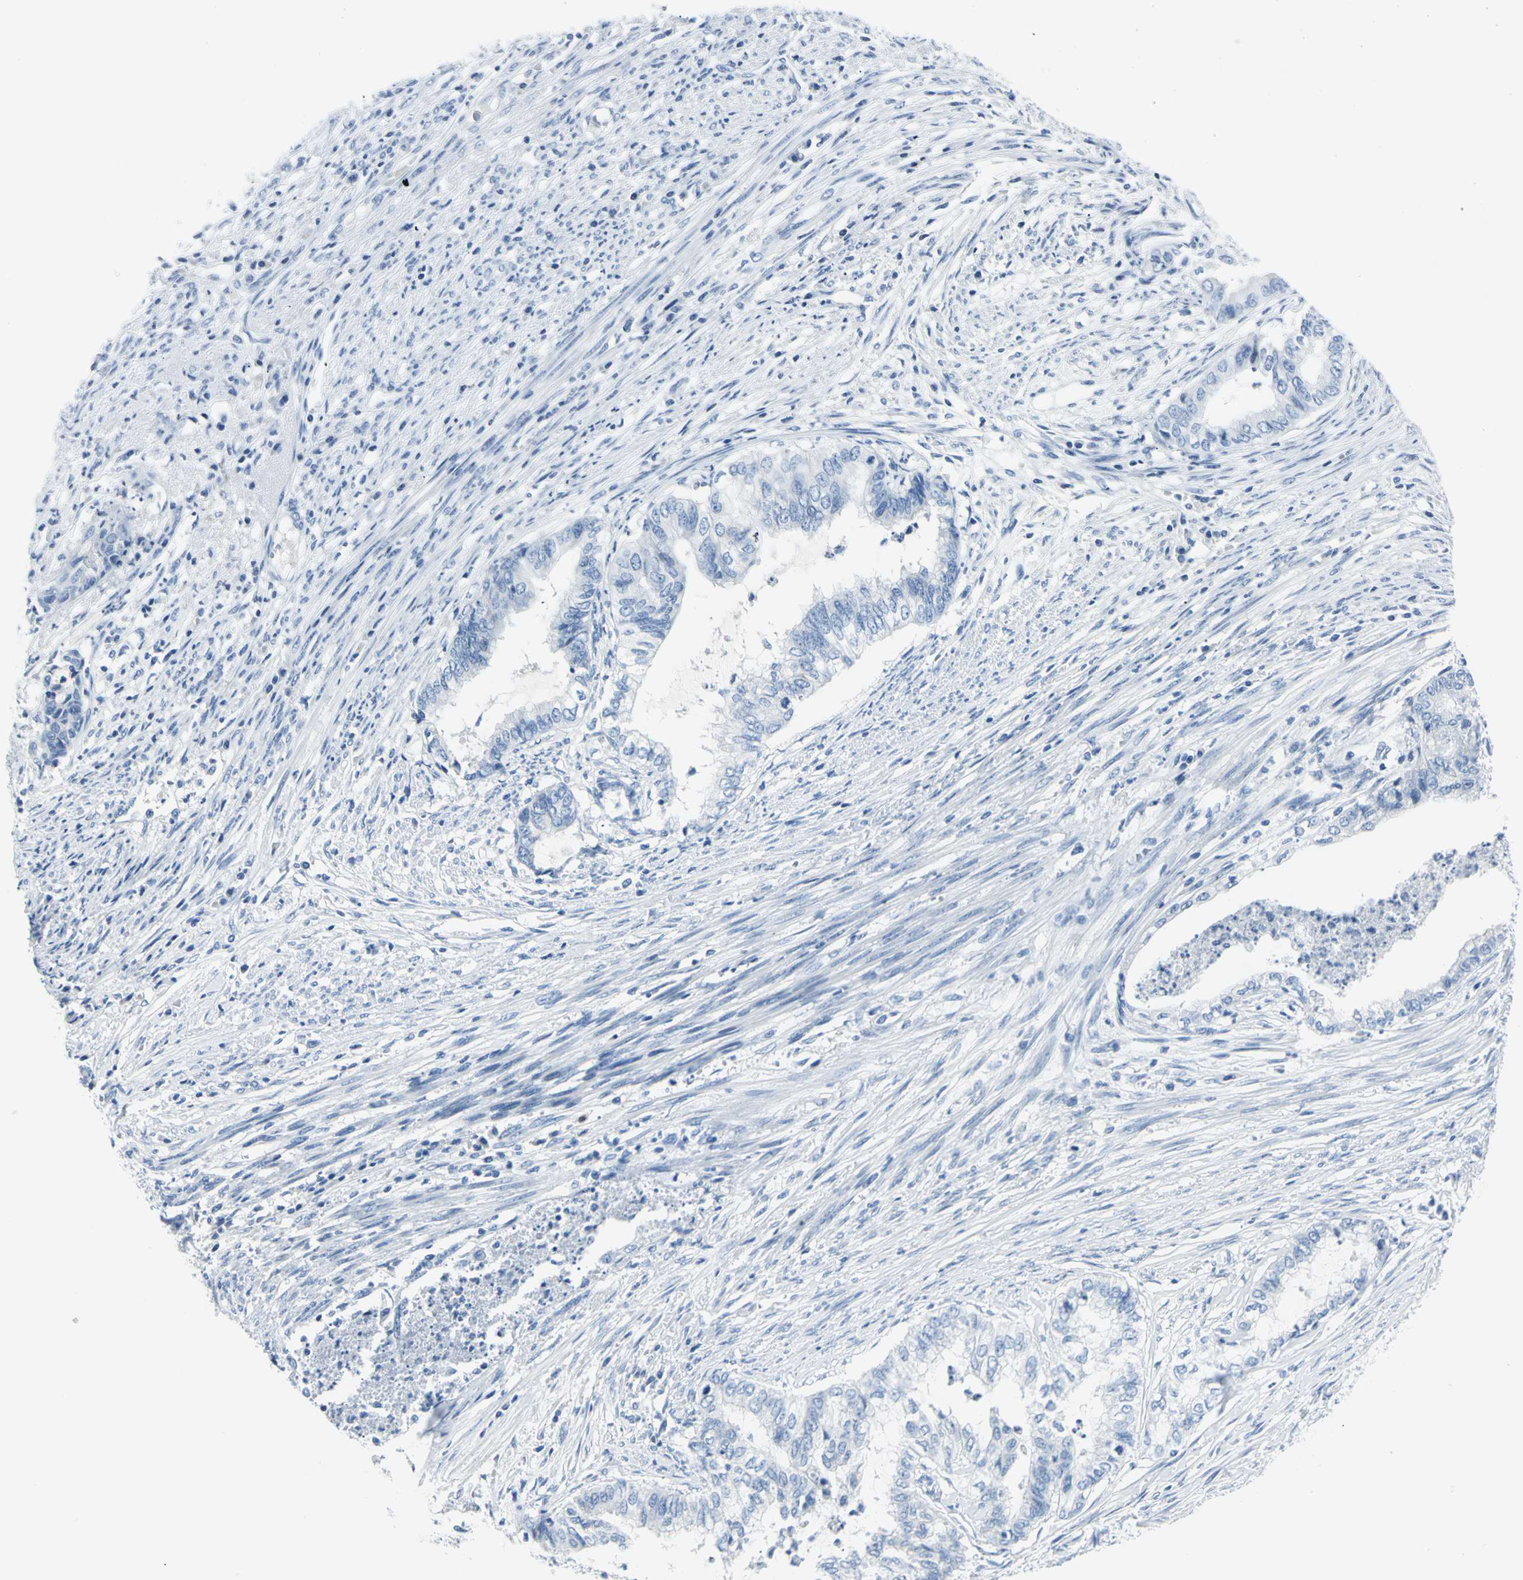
{"staining": {"intensity": "negative", "quantity": "none", "location": "none"}, "tissue": "endometrial cancer", "cell_type": "Tumor cells", "image_type": "cancer", "snomed": [{"axis": "morphology", "description": "Adenocarcinoma, NOS"}, {"axis": "topography", "description": "Endometrium"}], "caption": "This is an immunohistochemistry micrograph of endometrial cancer (adenocarcinoma). There is no staining in tumor cells.", "gene": "RIPOR1", "patient": {"sex": "female", "age": 79}}